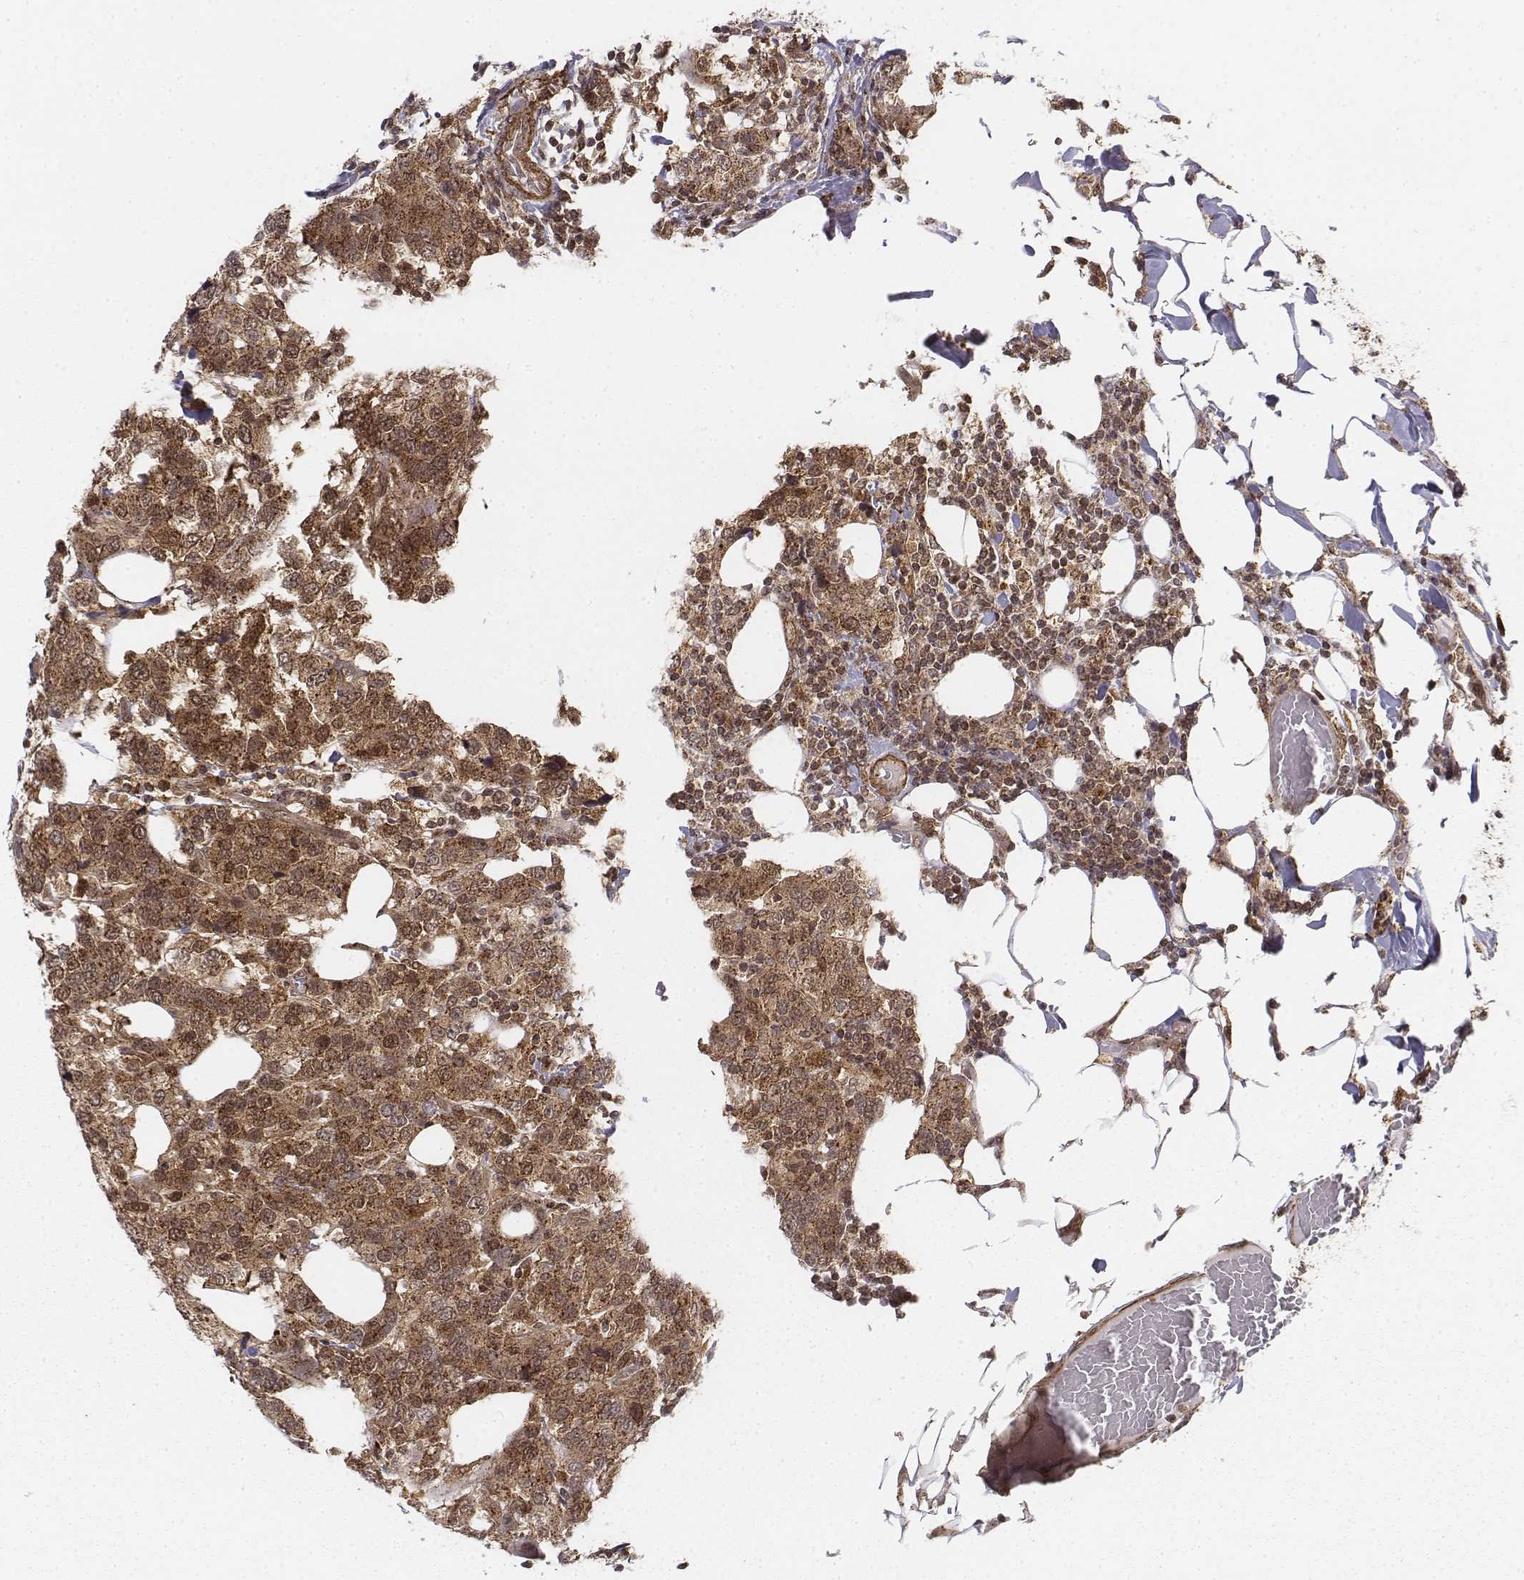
{"staining": {"intensity": "moderate", "quantity": ">75%", "location": "cytoplasmic/membranous,nuclear"}, "tissue": "breast cancer", "cell_type": "Tumor cells", "image_type": "cancer", "snomed": [{"axis": "morphology", "description": "Lobular carcinoma"}, {"axis": "topography", "description": "Breast"}], "caption": "Lobular carcinoma (breast) was stained to show a protein in brown. There is medium levels of moderate cytoplasmic/membranous and nuclear staining in about >75% of tumor cells.", "gene": "ZFYVE19", "patient": {"sex": "female", "age": 59}}